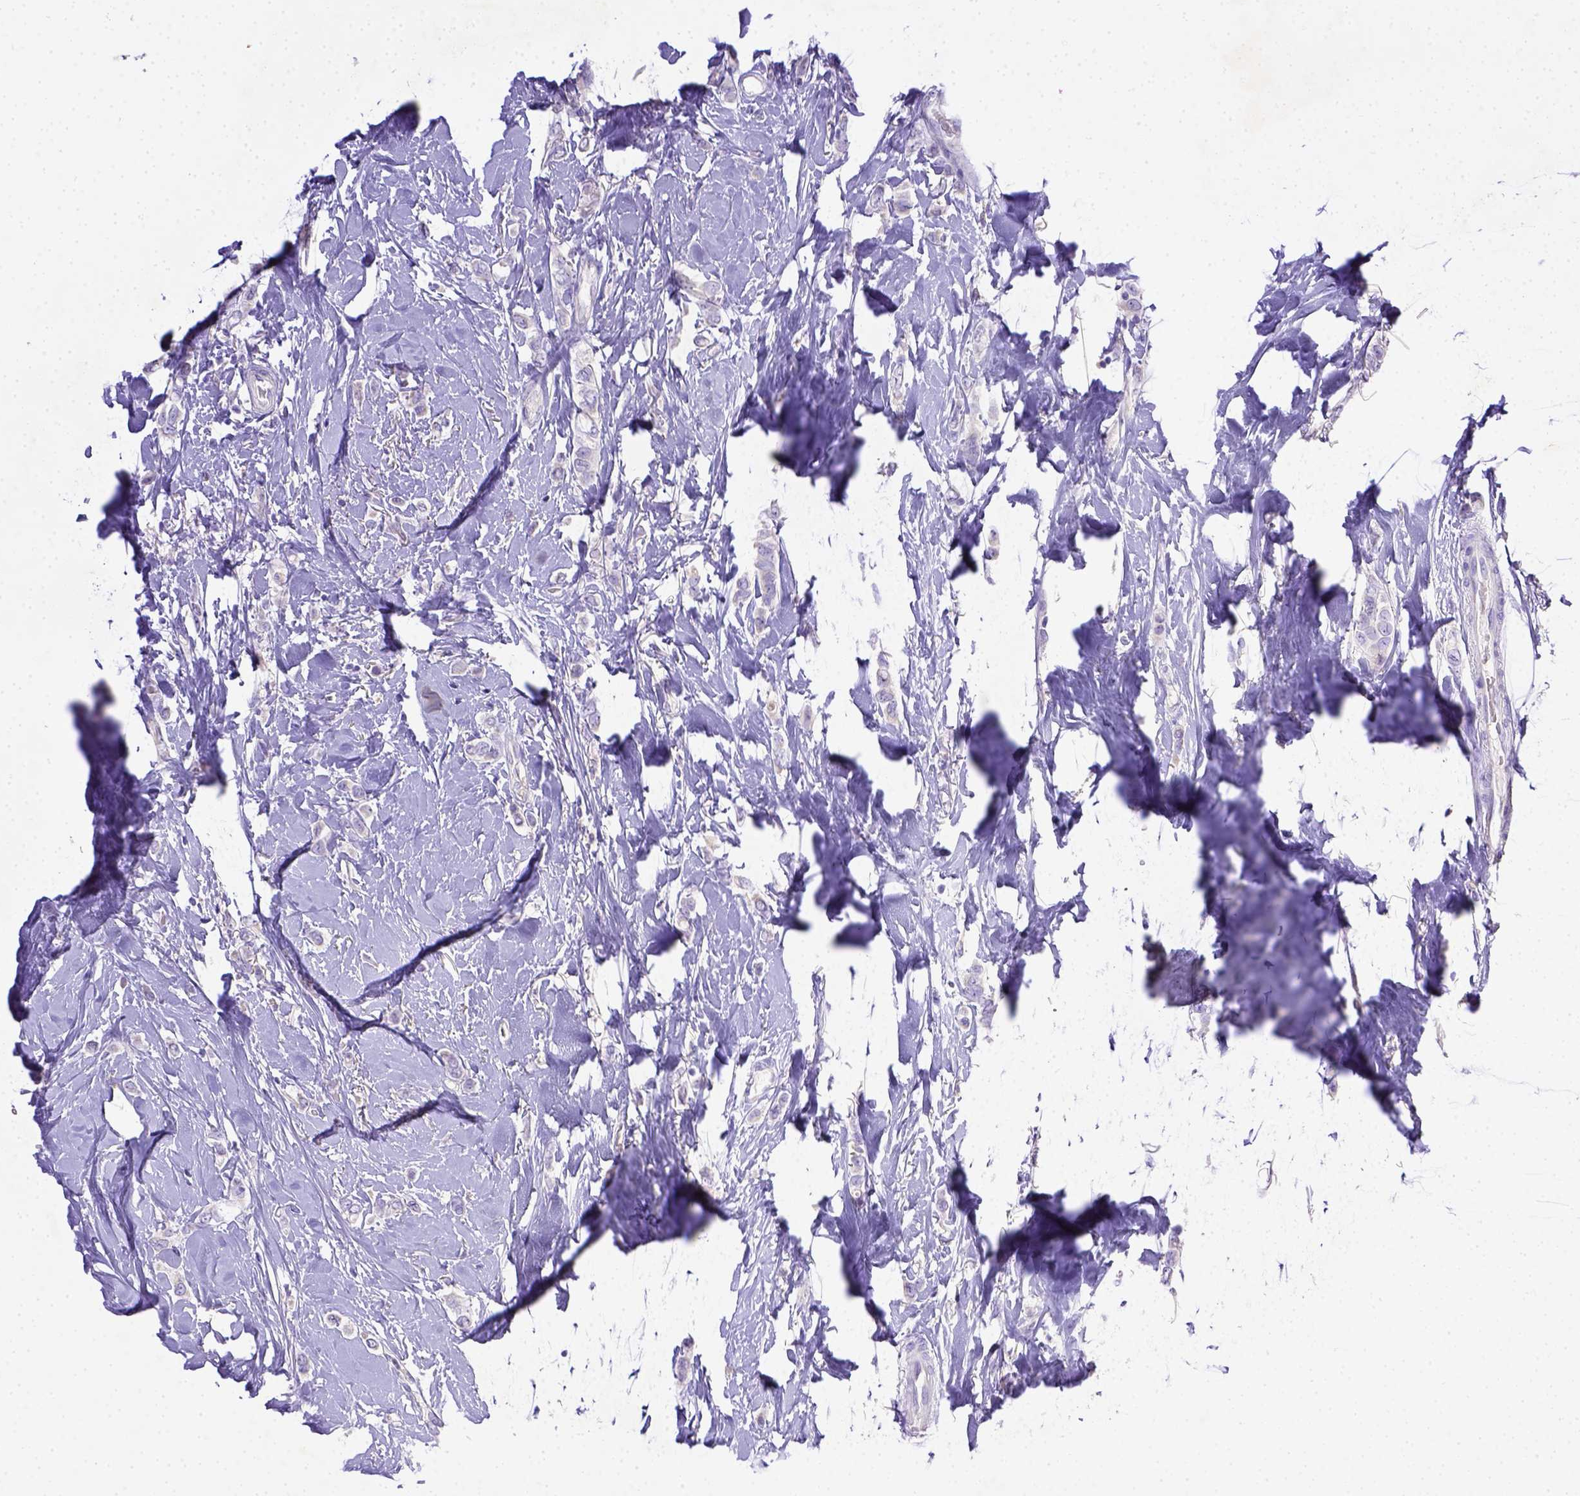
{"staining": {"intensity": "negative", "quantity": "none", "location": "none"}, "tissue": "breast cancer", "cell_type": "Tumor cells", "image_type": "cancer", "snomed": [{"axis": "morphology", "description": "Lobular carcinoma"}, {"axis": "topography", "description": "Breast"}], "caption": "Breast lobular carcinoma was stained to show a protein in brown. There is no significant expression in tumor cells.", "gene": "CD40", "patient": {"sex": "female", "age": 66}}